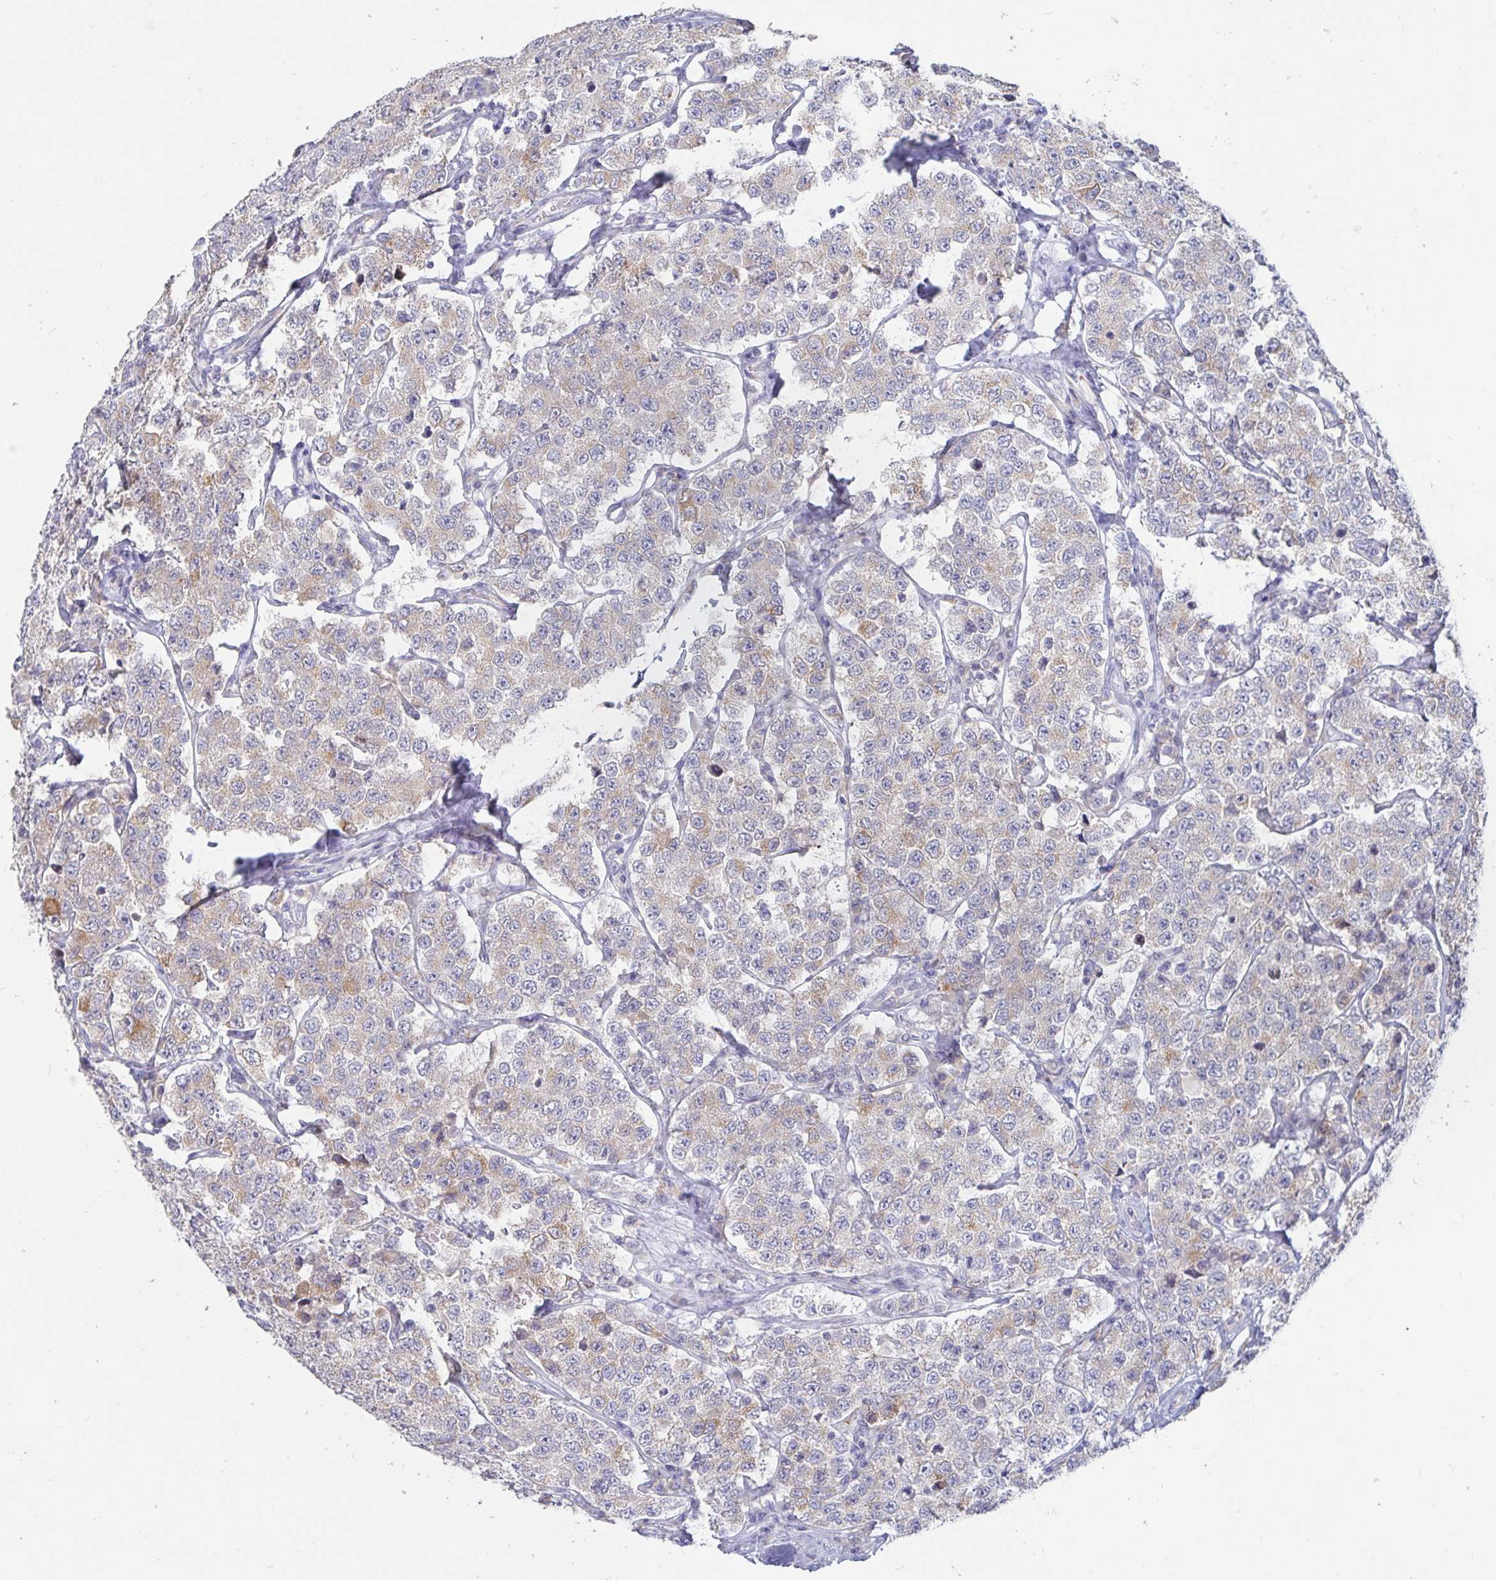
{"staining": {"intensity": "weak", "quantity": "<25%", "location": "cytoplasmic/membranous"}, "tissue": "testis cancer", "cell_type": "Tumor cells", "image_type": "cancer", "snomed": [{"axis": "morphology", "description": "Seminoma, NOS"}, {"axis": "topography", "description": "Testis"}], "caption": "This is an immunohistochemistry photomicrograph of testis seminoma. There is no positivity in tumor cells.", "gene": "SPPL3", "patient": {"sex": "male", "age": 34}}